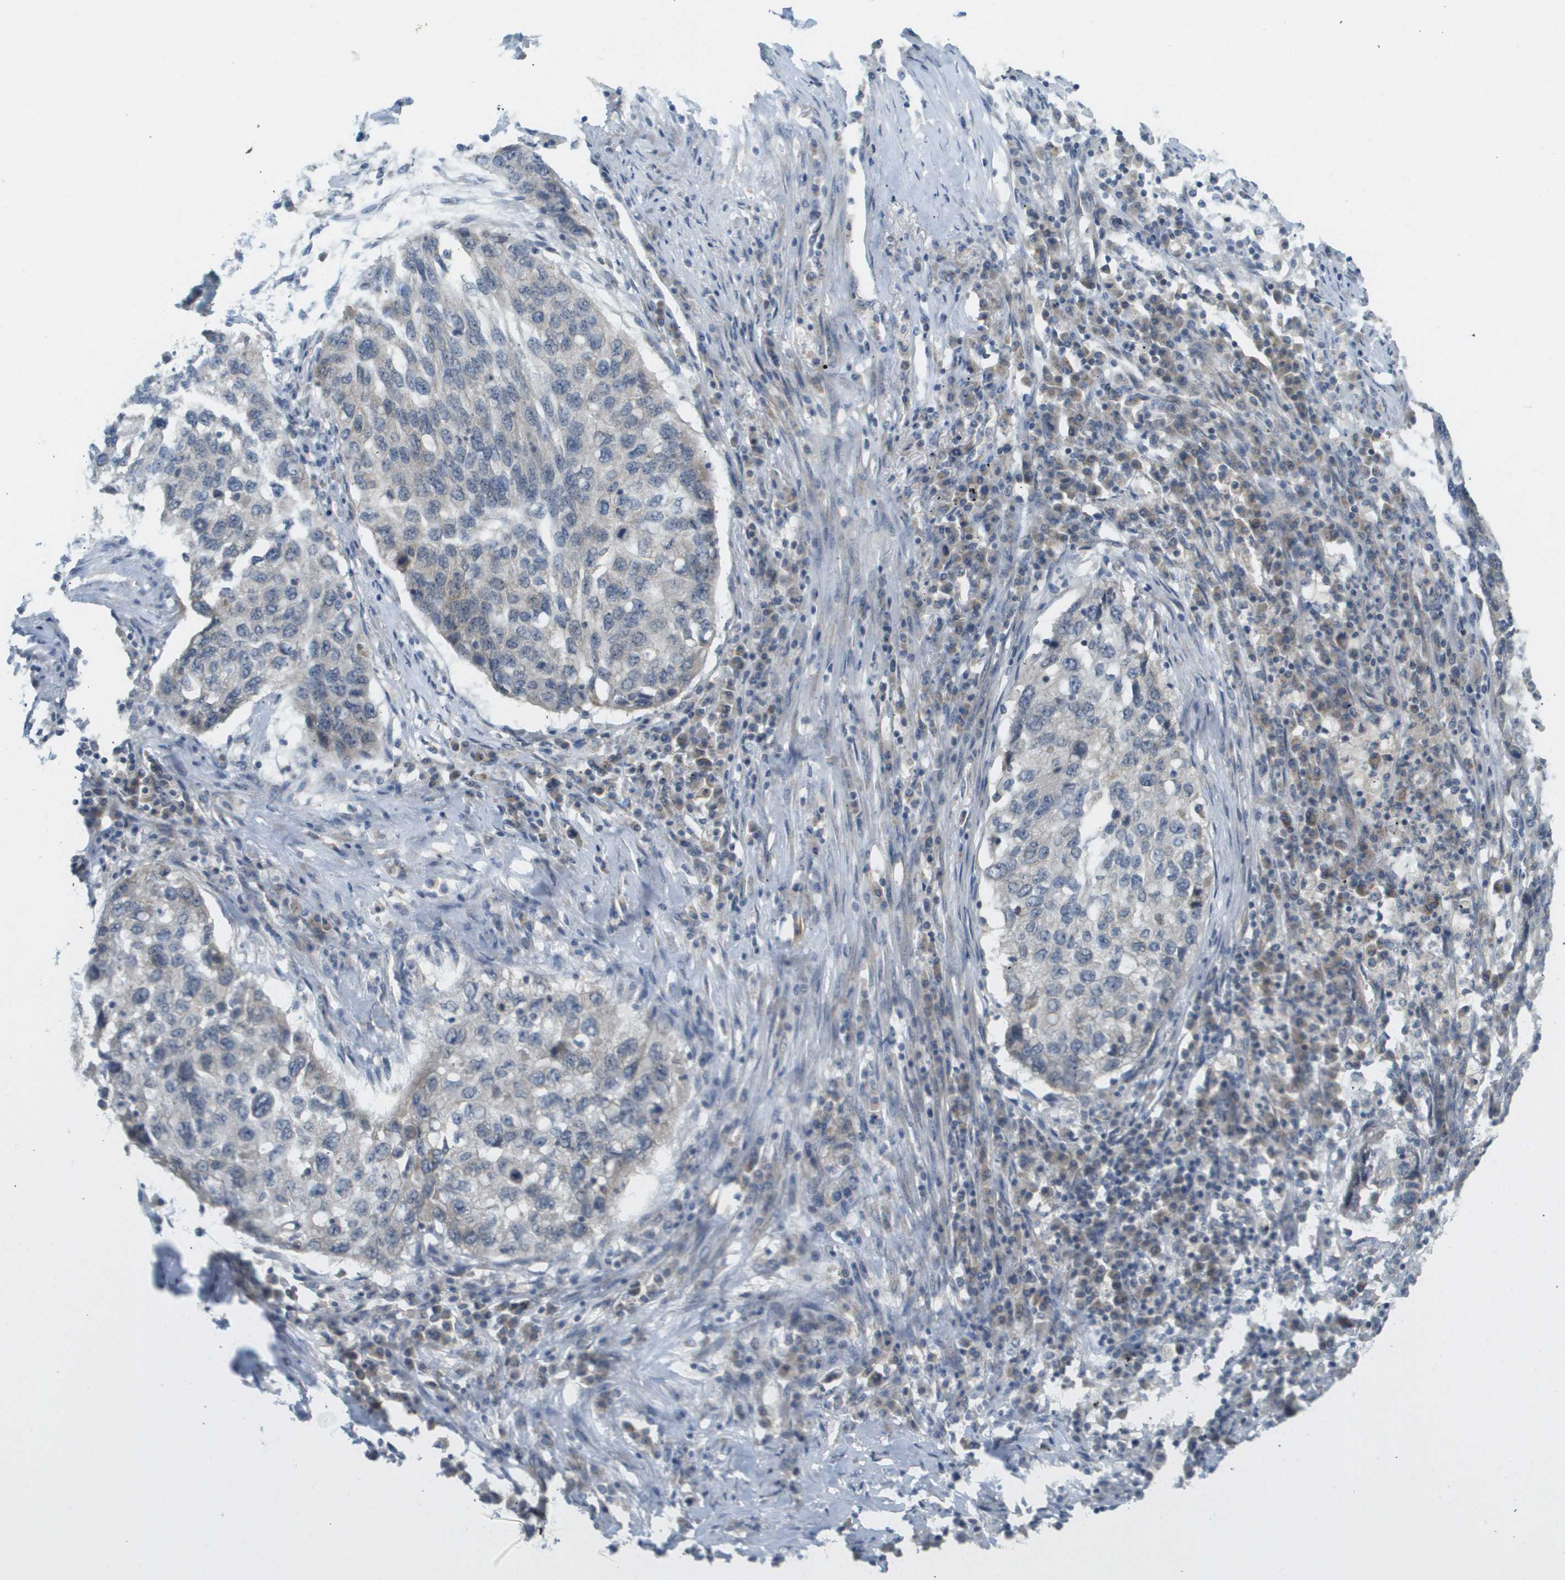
{"staining": {"intensity": "negative", "quantity": "none", "location": "none"}, "tissue": "lung cancer", "cell_type": "Tumor cells", "image_type": "cancer", "snomed": [{"axis": "morphology", "description": "Squamous cell carcinoma, NOS"}, {"axis": "topography", "description": "Lung"}], "caption": "Tumor cells show no significant expression in squamous cell carcinoma (lung).", "gene": "PROC", "patient": {"sex": "female", "age": 63}}